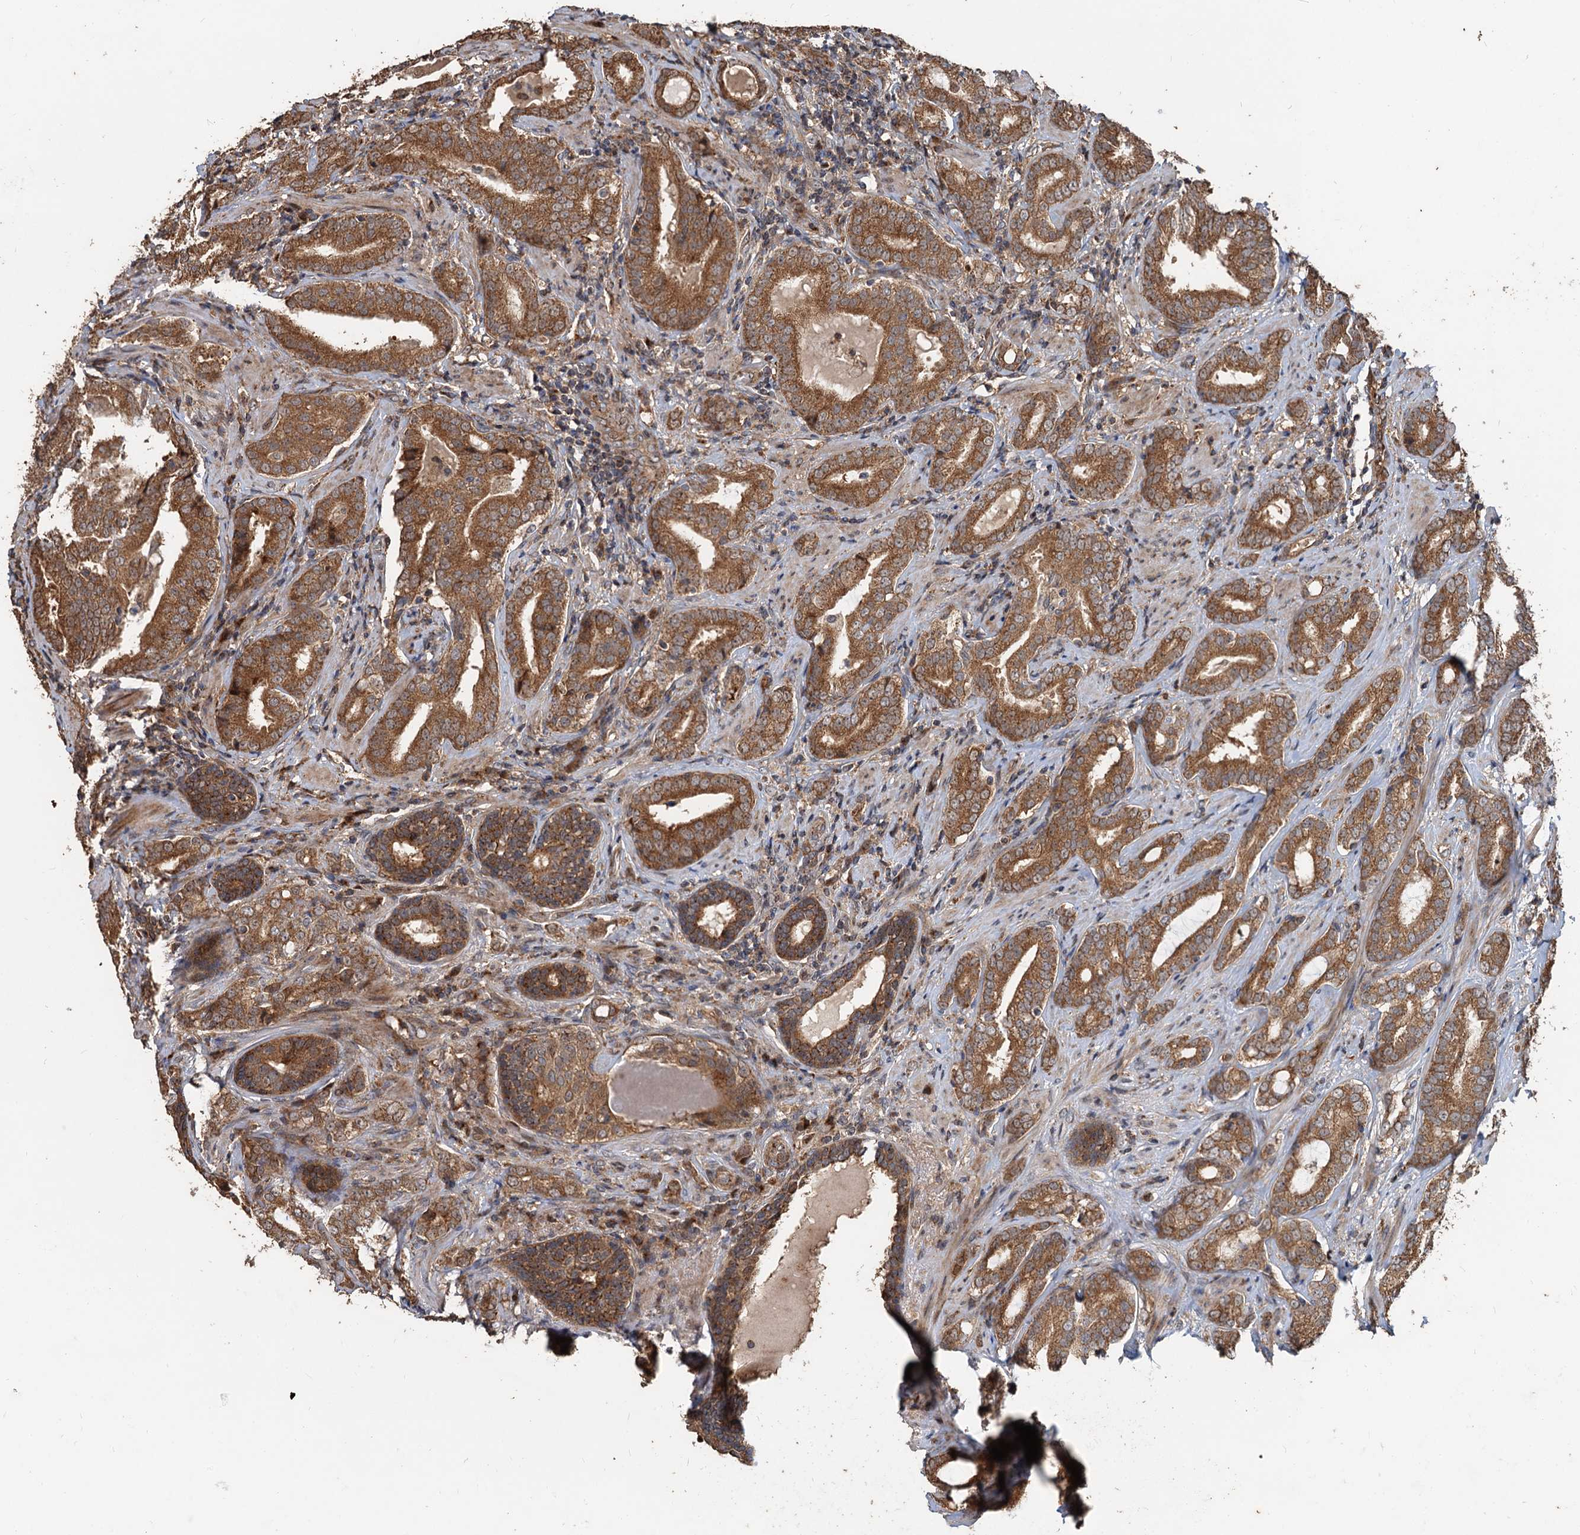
{"staining": {"intensity": "moderate", "quantity": ">75%", "location": "cytoplasmic/membranous"}, "tissue": "prostate cancer", "cell_type": "Tumor cells", "image_type": "cancer", "snomed": [{"axis": "morphology", "description": "Adenocarcinoma, High grade"}, {"axis": "topography", "description": "Prostate"}], "caption": "Immunohistochemistry (IHC) histopathology image of neoplastic tissue: high-grade adenocarcinoma (prostate) stained using immunohistochemistry (IHC) displays medium levels of moderate protein expression localized specifically in the cytoplasmic/membranous of tumor cells, appearing as a cytoplasmic/membranous brown color.", "gene": "DEXI", "patient": {"sex": "male", "age": 63}}